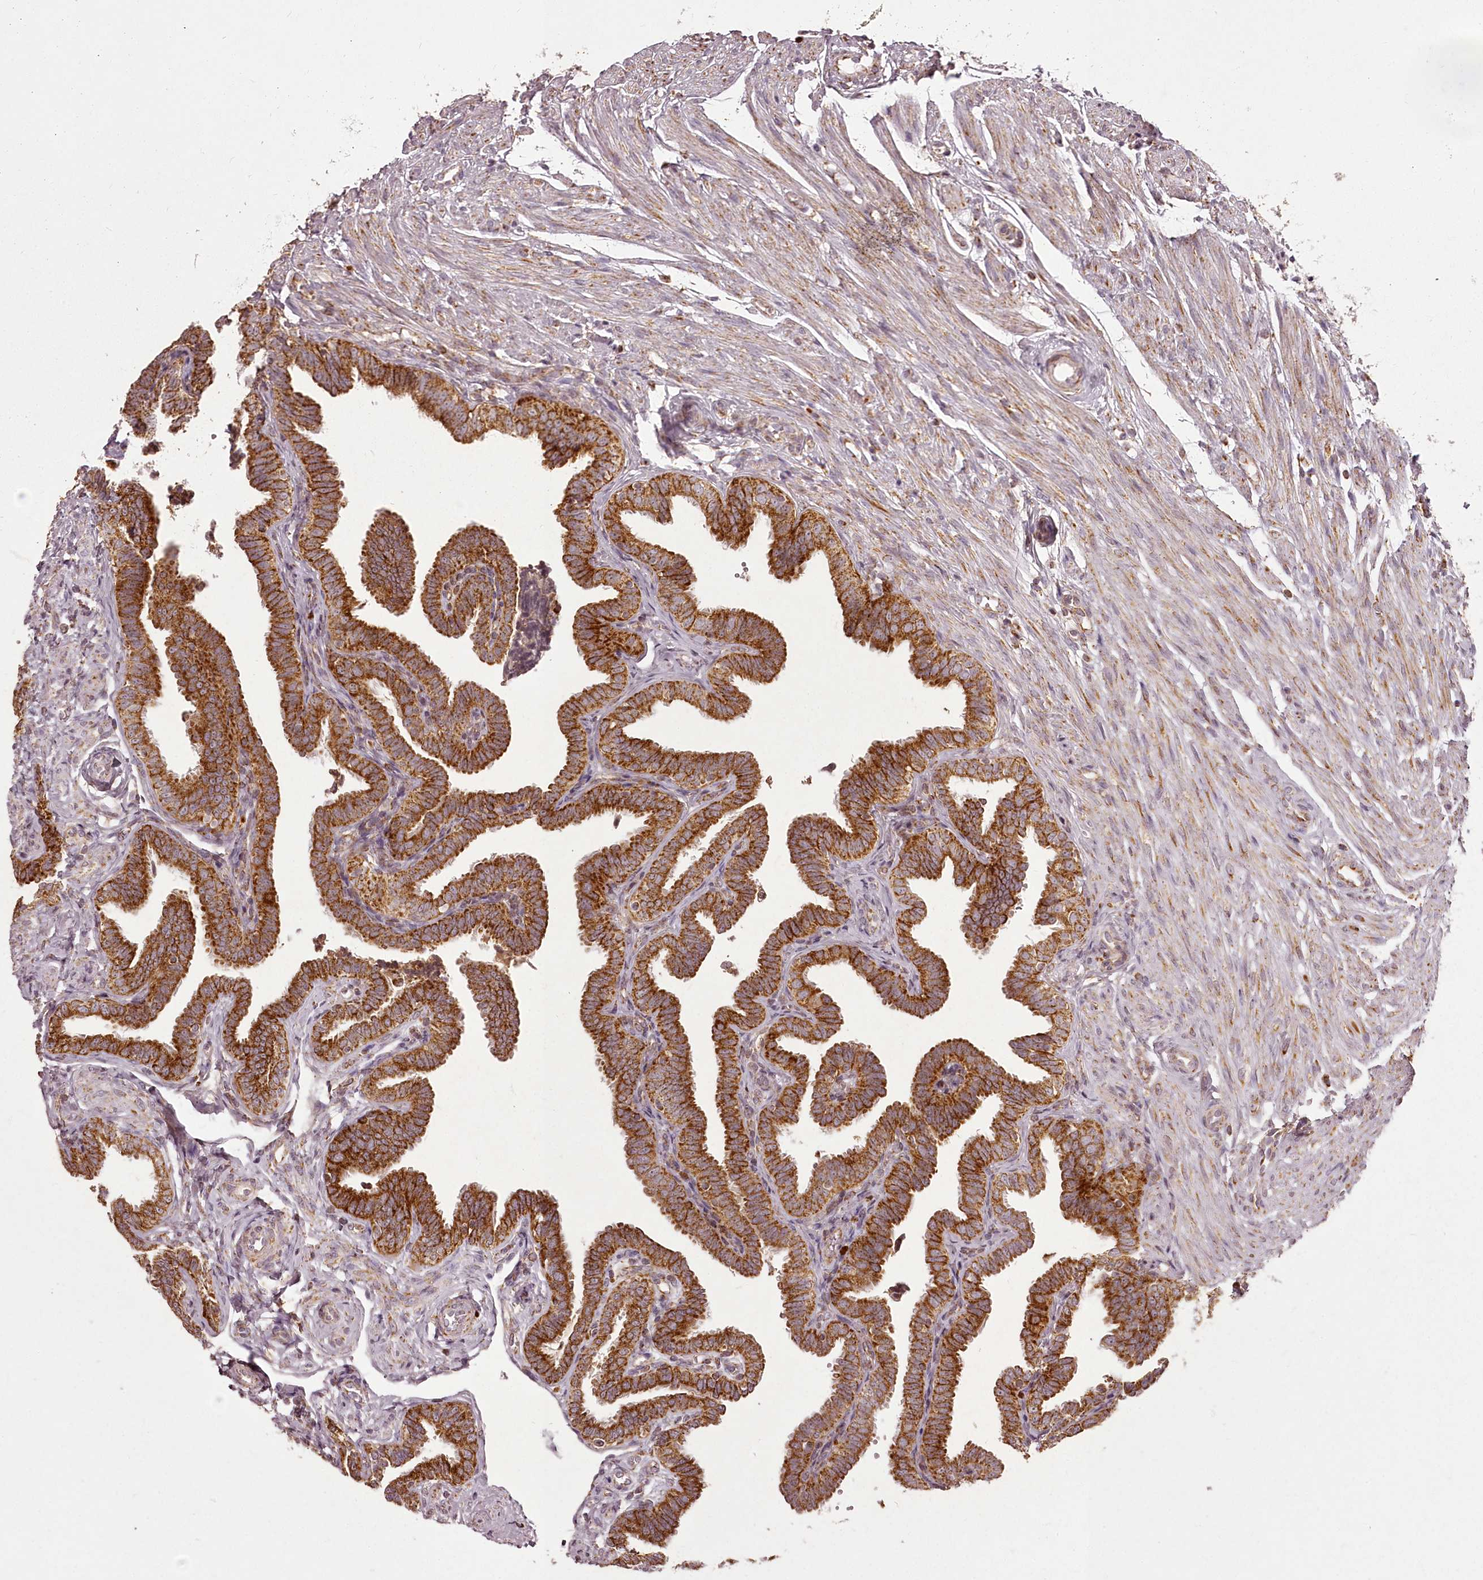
{"staining": {"intensity": "strong", "quantity": ">75%", "location": "cytoplasmic/membranous"}, "tissue": "fallopian tube", "cell_type": "Glandular cells", "image_type": "normal", "snomed": [{"axis": "morphology", "description": "Normal tissue, NOS"}, {"axis": "topography", "description": "Fallopian tube"}], "caption": "An immunohistochemistry micrograph of unremarkable tissue is shown. Protein staining in brown labels strong cytoplasmic/membranous positivity in fallopian tube within glandular cells. (Brightfield microscopy of DAB IHC at high magnification).", "gene": "CHCHD2", "patient": {"sex": "female", "age": 39}}